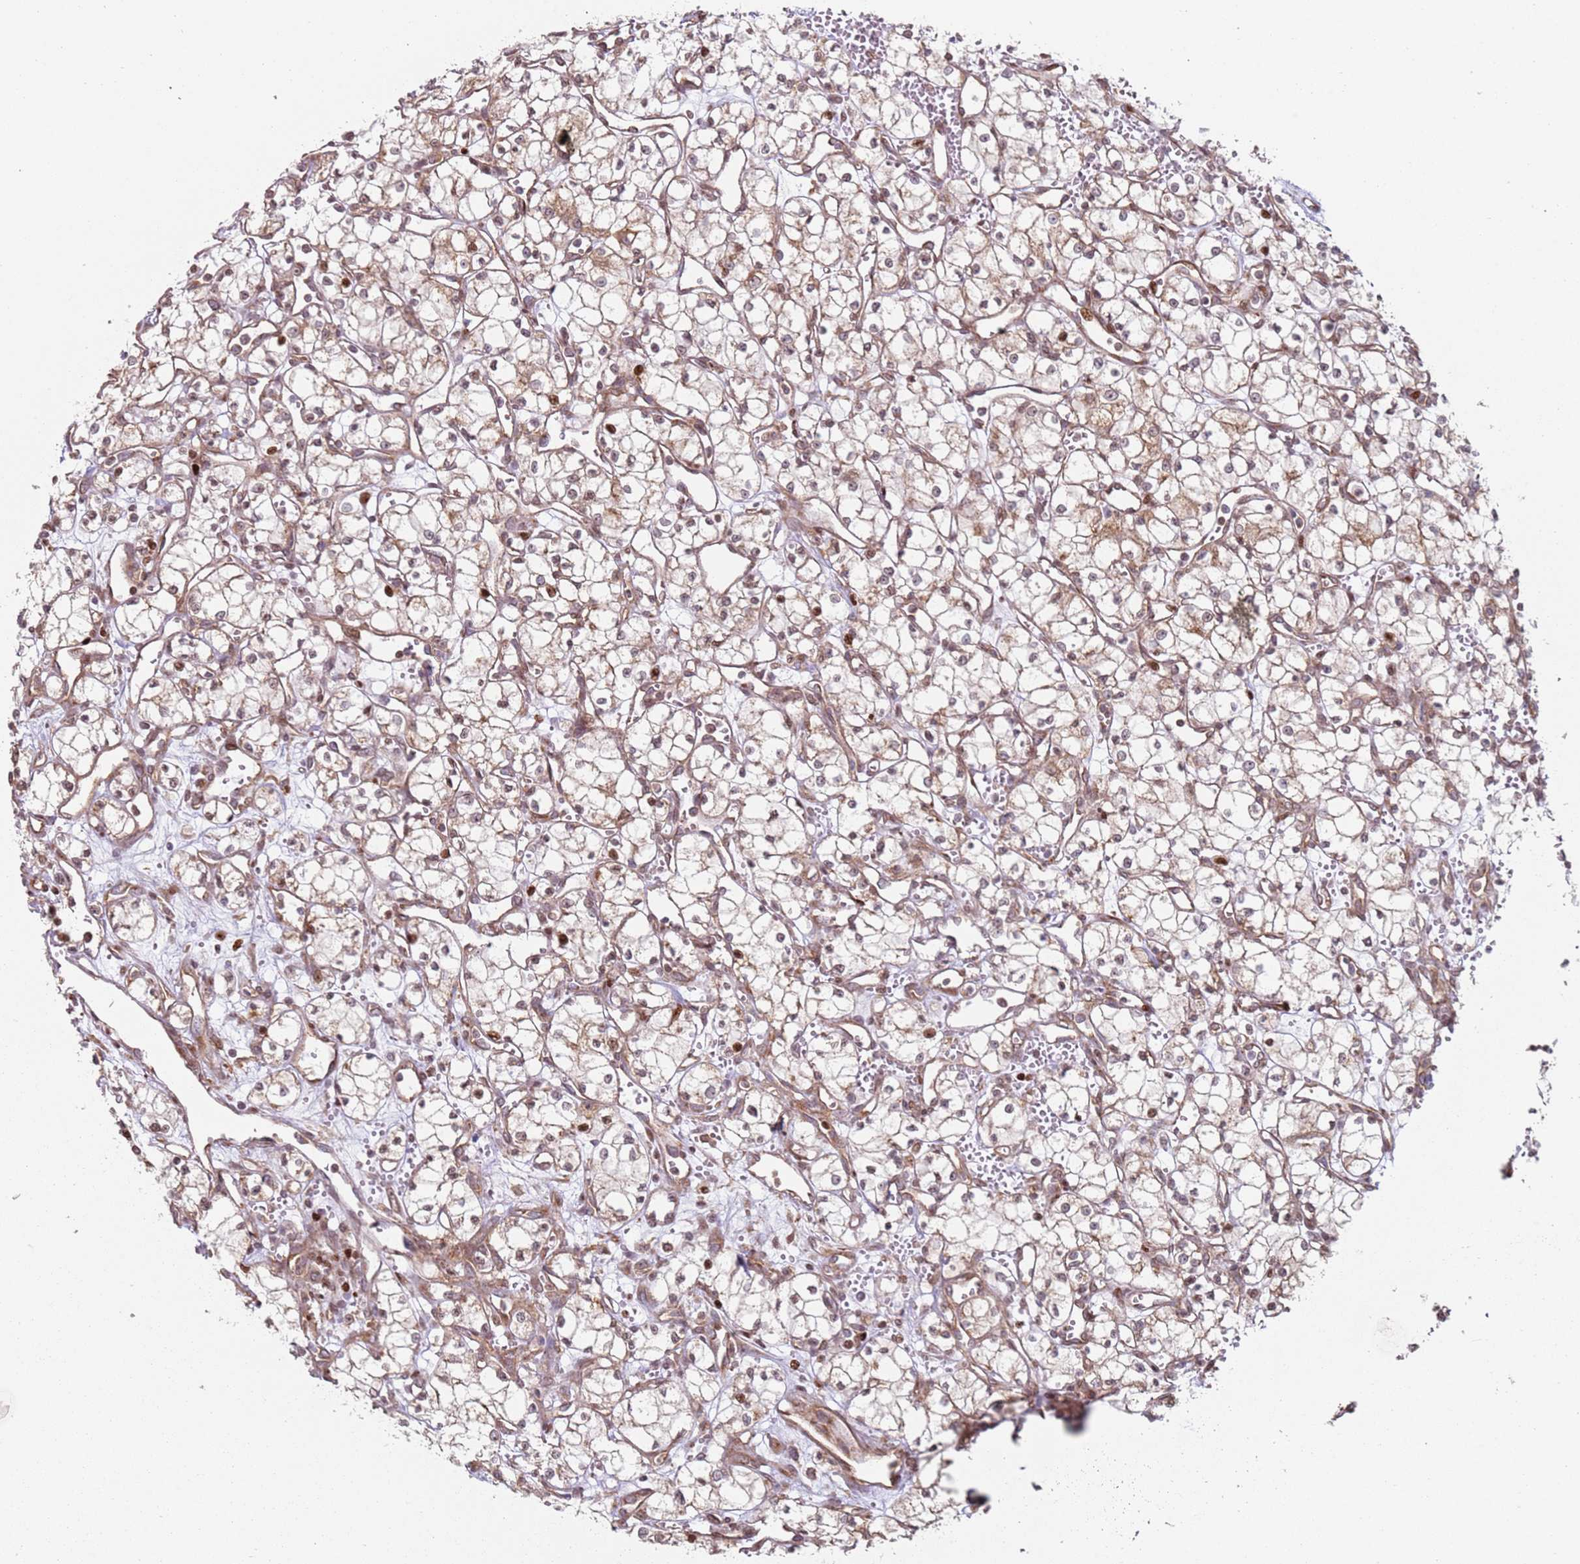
{"staining": {"intensity": "moderate", "quantity": "25%-75%", "location": "cytoplasmic/membranous,nuclear"}, "tissue": "renal cancer", "cell_type": "Tumor cells", "image_type": "cancer", "snomed": [{"axis": "morphology", "description": "Adenocarcinoma, NOS"}, {"axis": "topography", "description": "Kidney"}], "caption": "Renal adenocarcinoma was stained to show a protein in brown. There is medium levels of moderate cytoplasmic/membranous and nuclear positivity in about 25%-75% of tumor cells.", "gene": "HNRNPLL", "patient": {"sex": "male", "age": 59}}